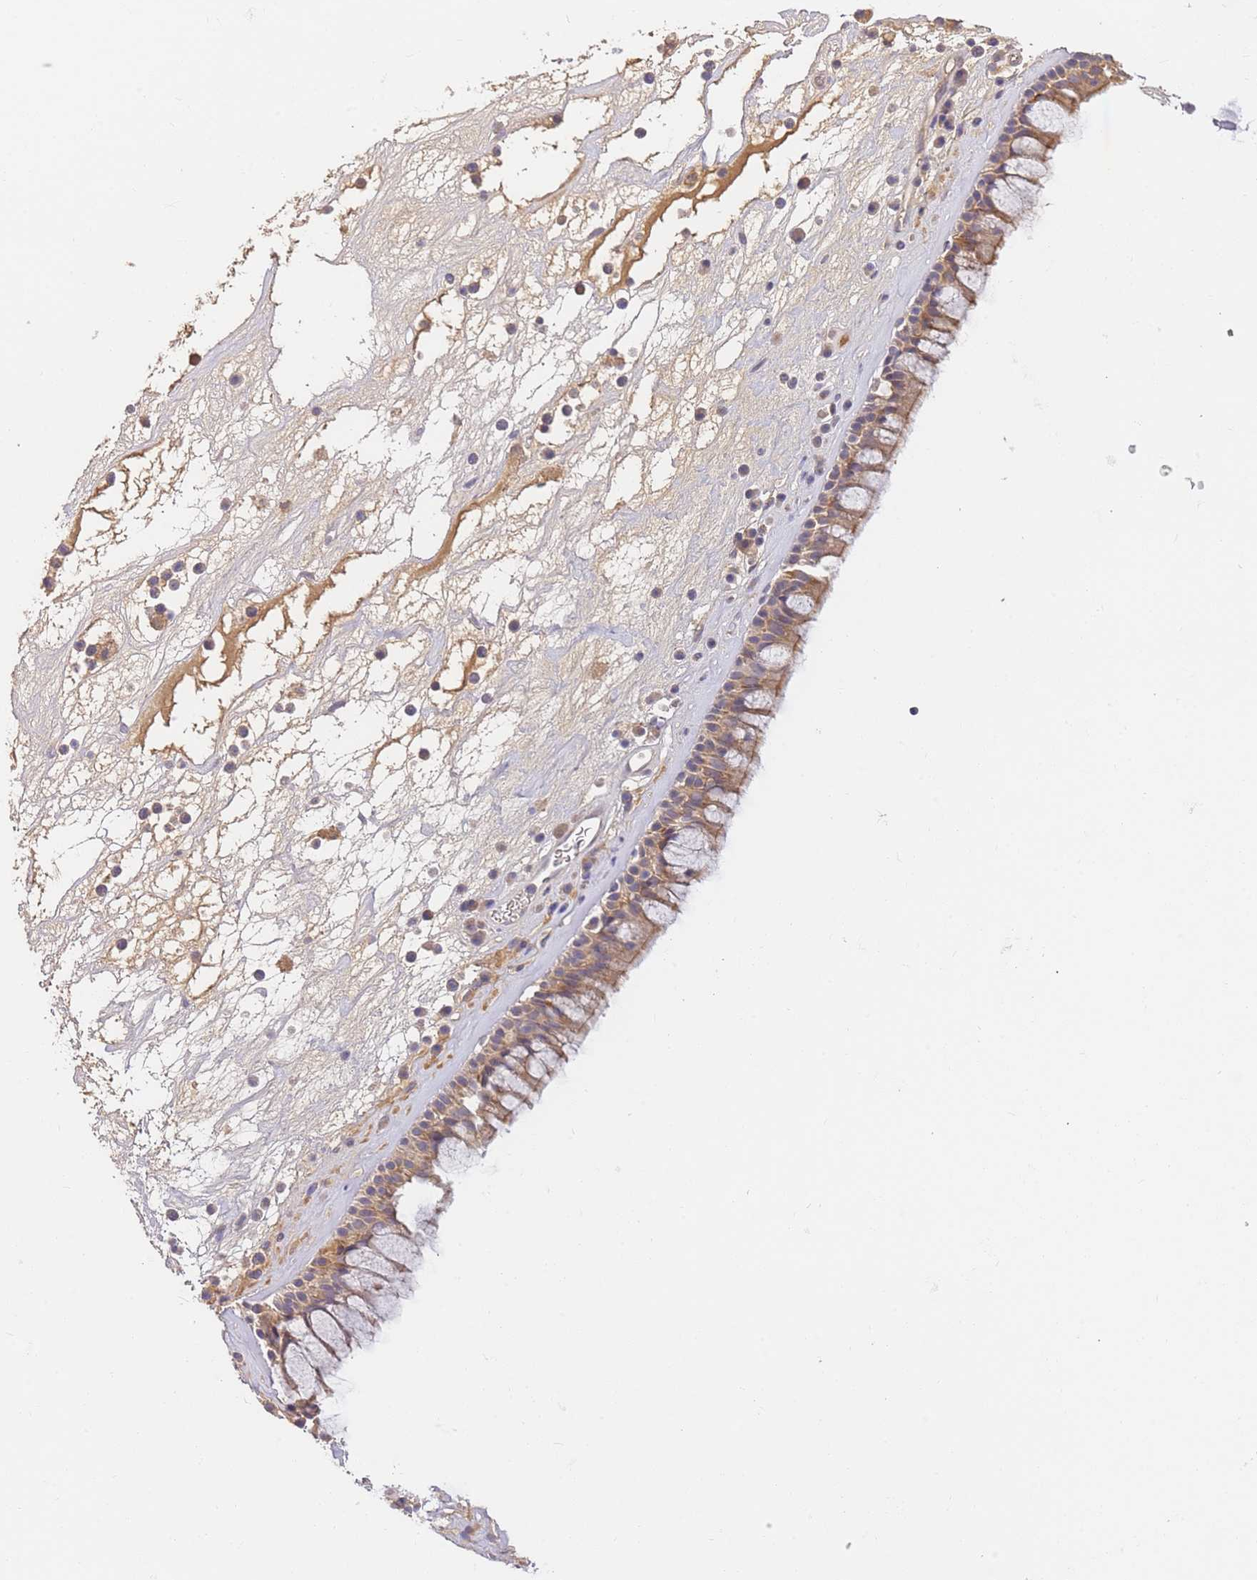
{"staining": {"intensity": "weak", "quantity": ">75%", "location": "cytoplasmic/membranous"}, "tissue": "nasopharynx", "cell_type": "Respiratory epithelial cells", "image_type": "normal", "snomed": [{"axis": "morphology", "description": "Normal tissue, NOS"}, {"axis": "morphology", "description": "Squamous cell carcinoma, NOS"}, {"axis": "topography", "description": "Nasopharynx"}, {"axis": "topography", "description": "Head-Neck"}], "caption": "A brown stain highlights weak cytoplasmic/membranous staining of a protein in respiratory epithelial cells of normal nasopharynx. Using DAB (3,3'-diaminobenzidine) (brown) and hematoxylin (blue) stains, captured at high magnification using brightfield microscopy.", "gene": "ZNF577", "patient": {"sex": "male", "age": 85}}